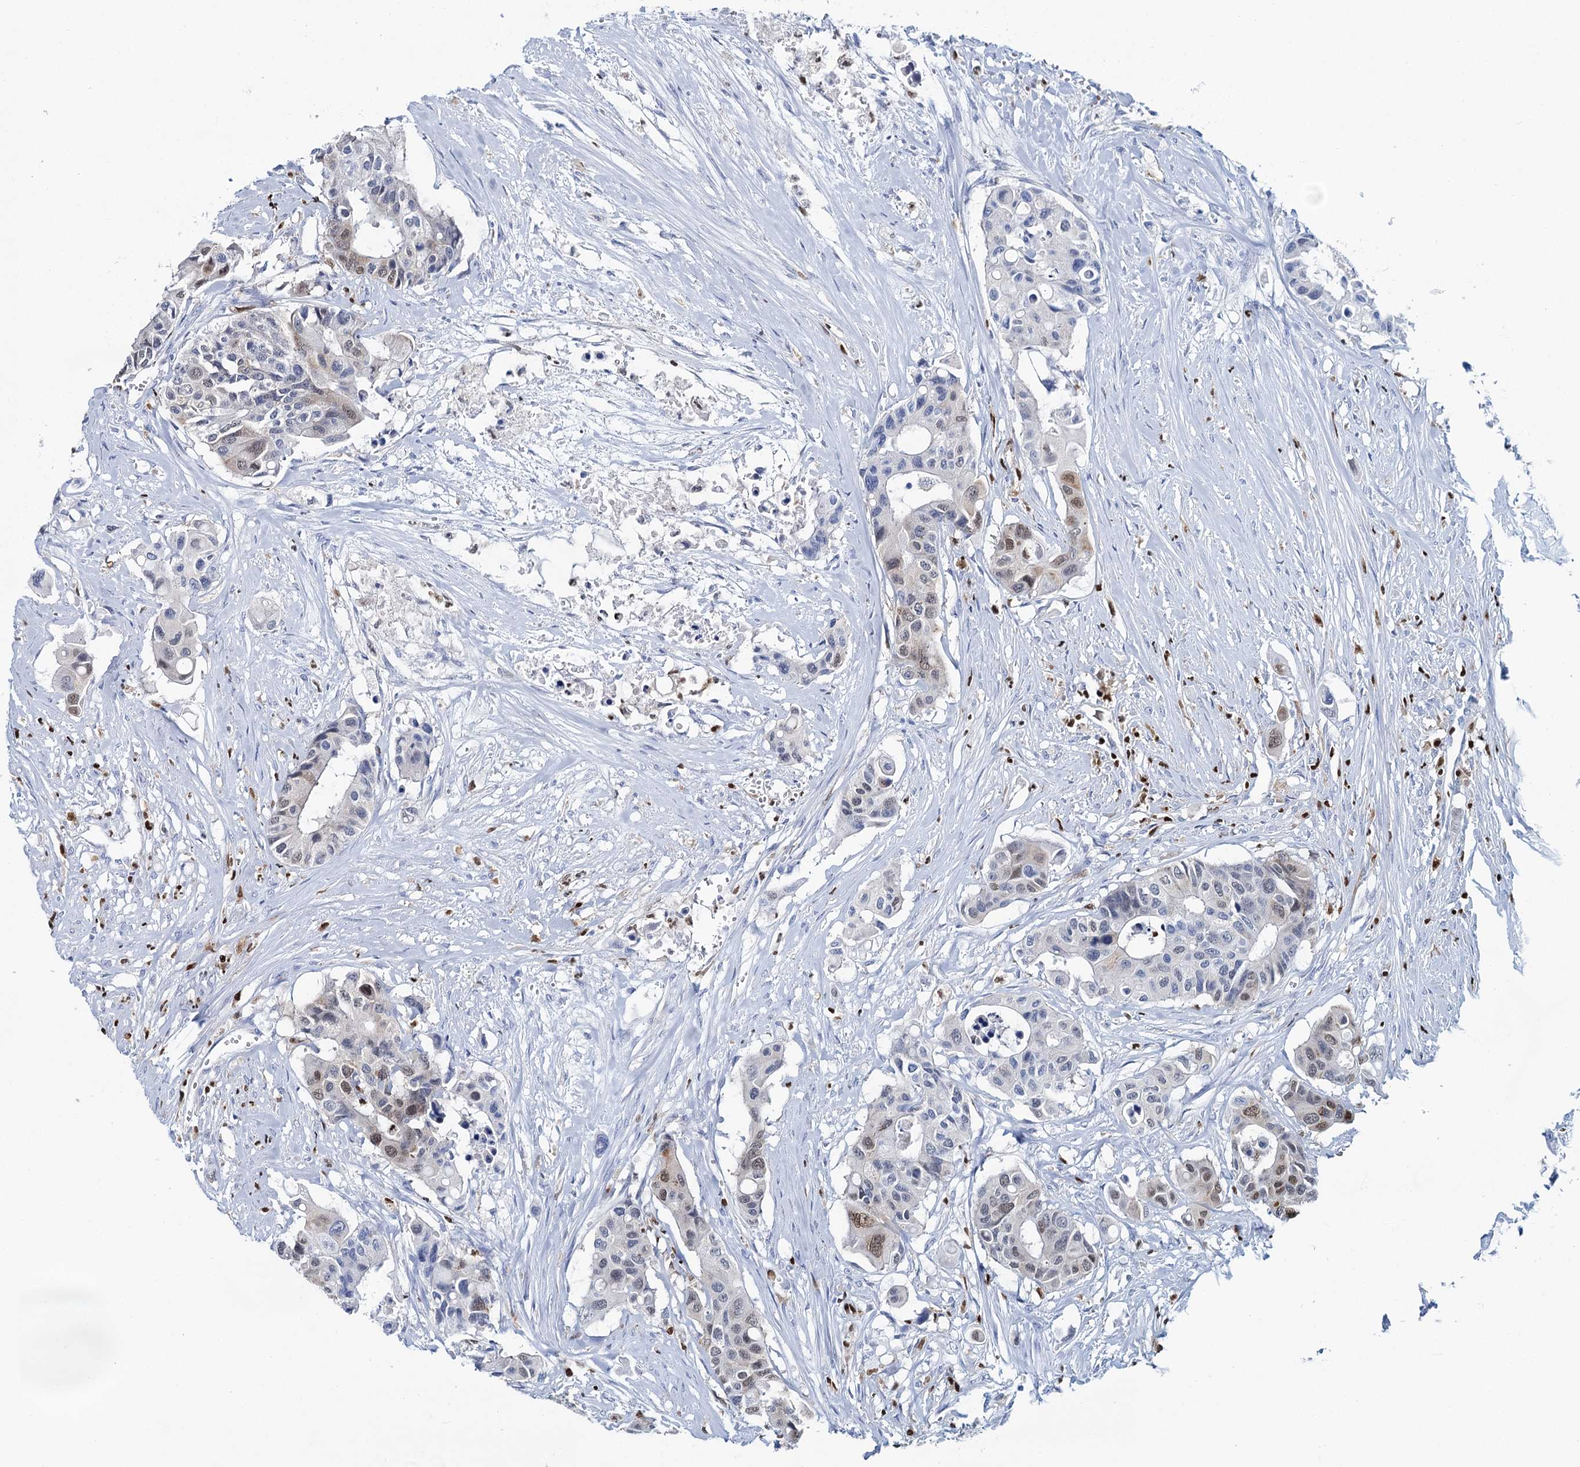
{"staining": {"intensity": "moderate", "quantity": "<25%", "location": "nuclear"}, "tissue": "colorectal cancer", "cell_type": "Tumor cells", "image_type": "cancer", "snomed": [{"axis": "morphology", "description": "Adenocarcinoma, NOS"}, {"axis": "topography", "description": "Colon"}], "caption": "Human colorectal cancer stained for a protein (brown) demonstrates moderate nuclear positive expression in about <25% of tumor cells.", "gene": "CELF2", "patient": {"sex": "male", "age": 77}}